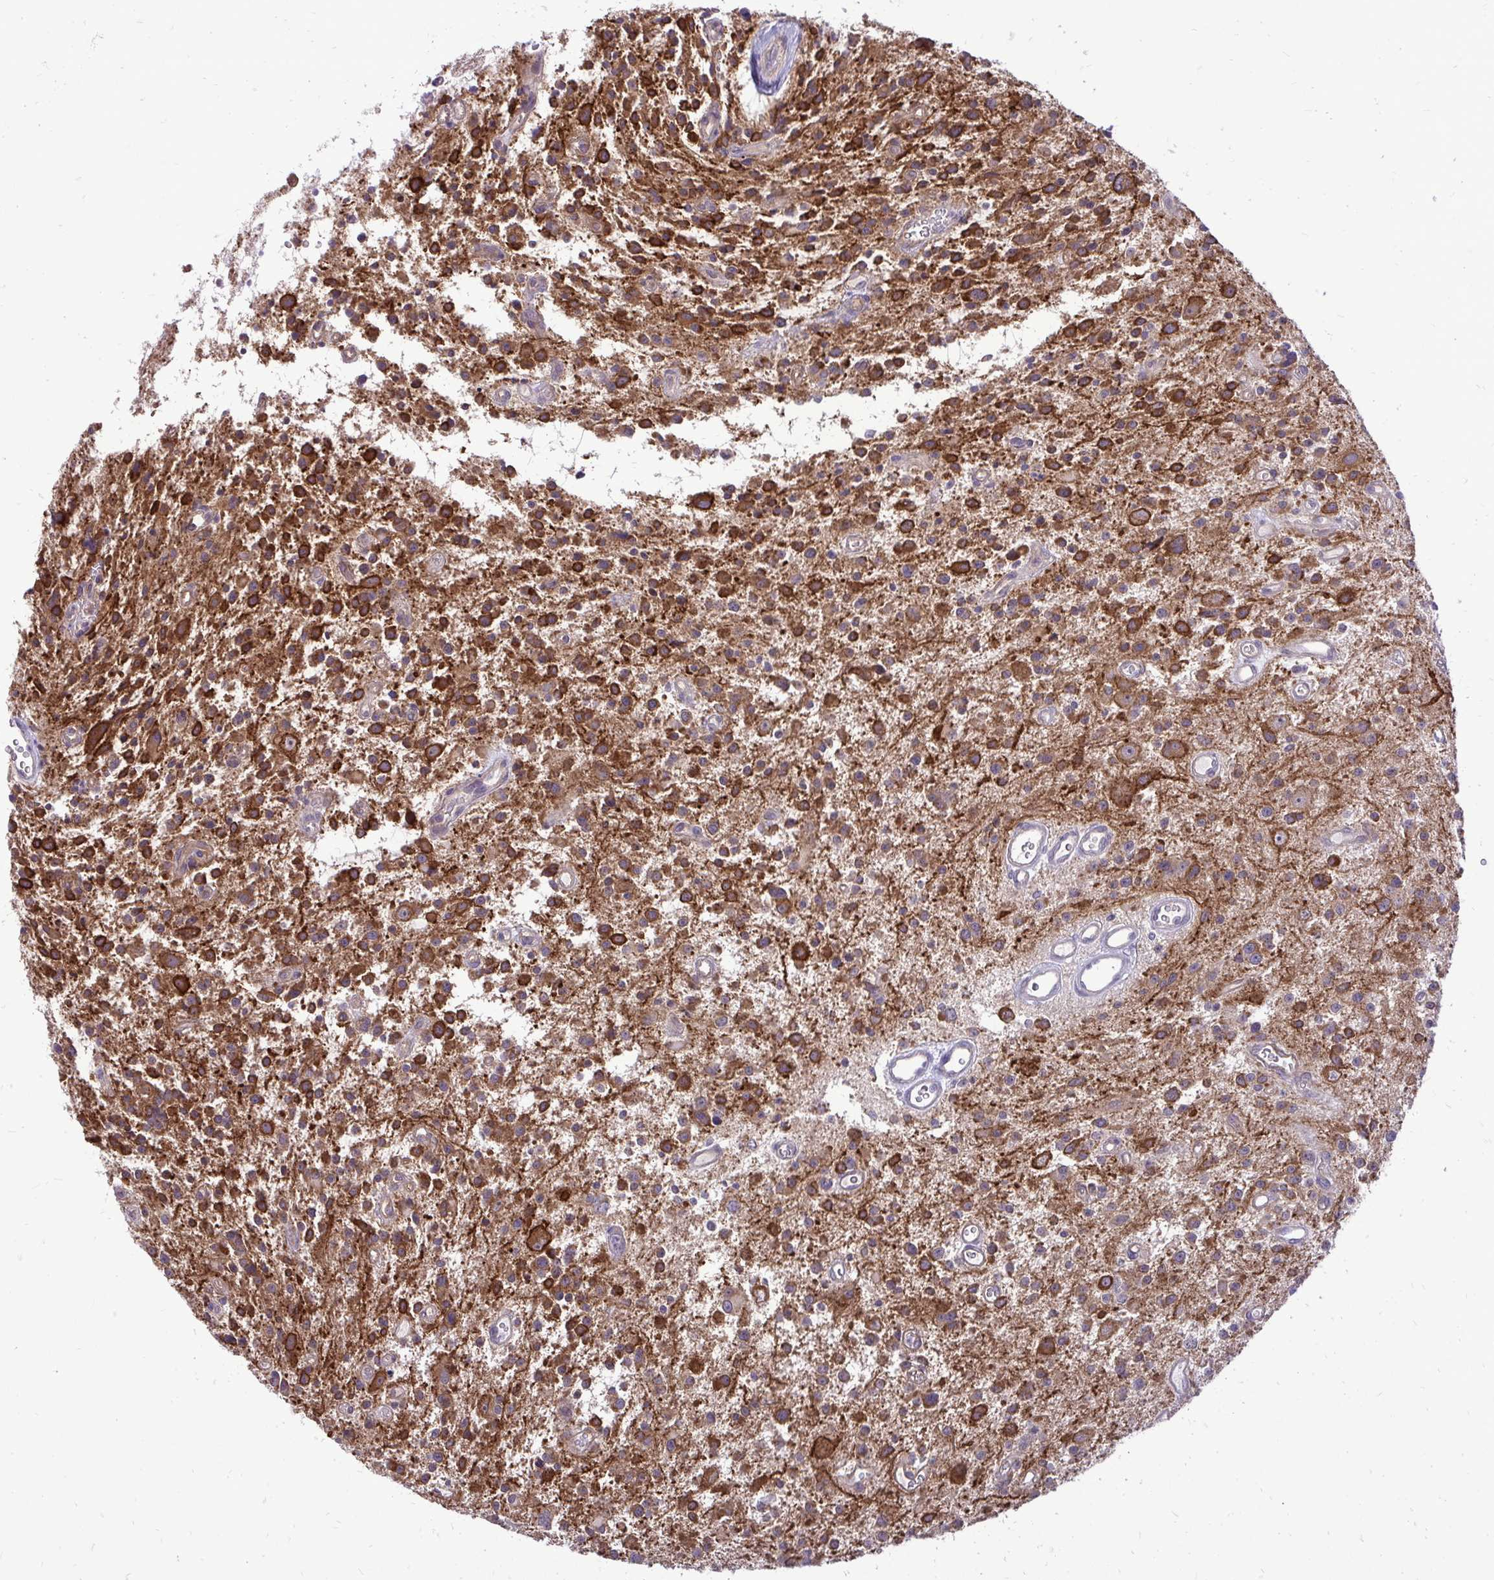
{"staining": {"intensity": "strong", "quantity": ">75%", "location": "cytoplasmic/membranous"}, "tissue": "glioma", "cell_type": "Tumor cells", "image_type": "cancer", "snomed": [{"axis": "morphology", "description": "Glioma, malignant, Low grade"}, {"axis": "topography", "description": "Brain"}], "caption": "Immunohistochemistry (IHC) of human low-grade glioma (malignant) displays high levels of strong cytoplasmic/membranous positivity in approximately >75% of tumor cells.", "gene": "SPTBN2", "patient": {"sex": "male", "age": 43}}